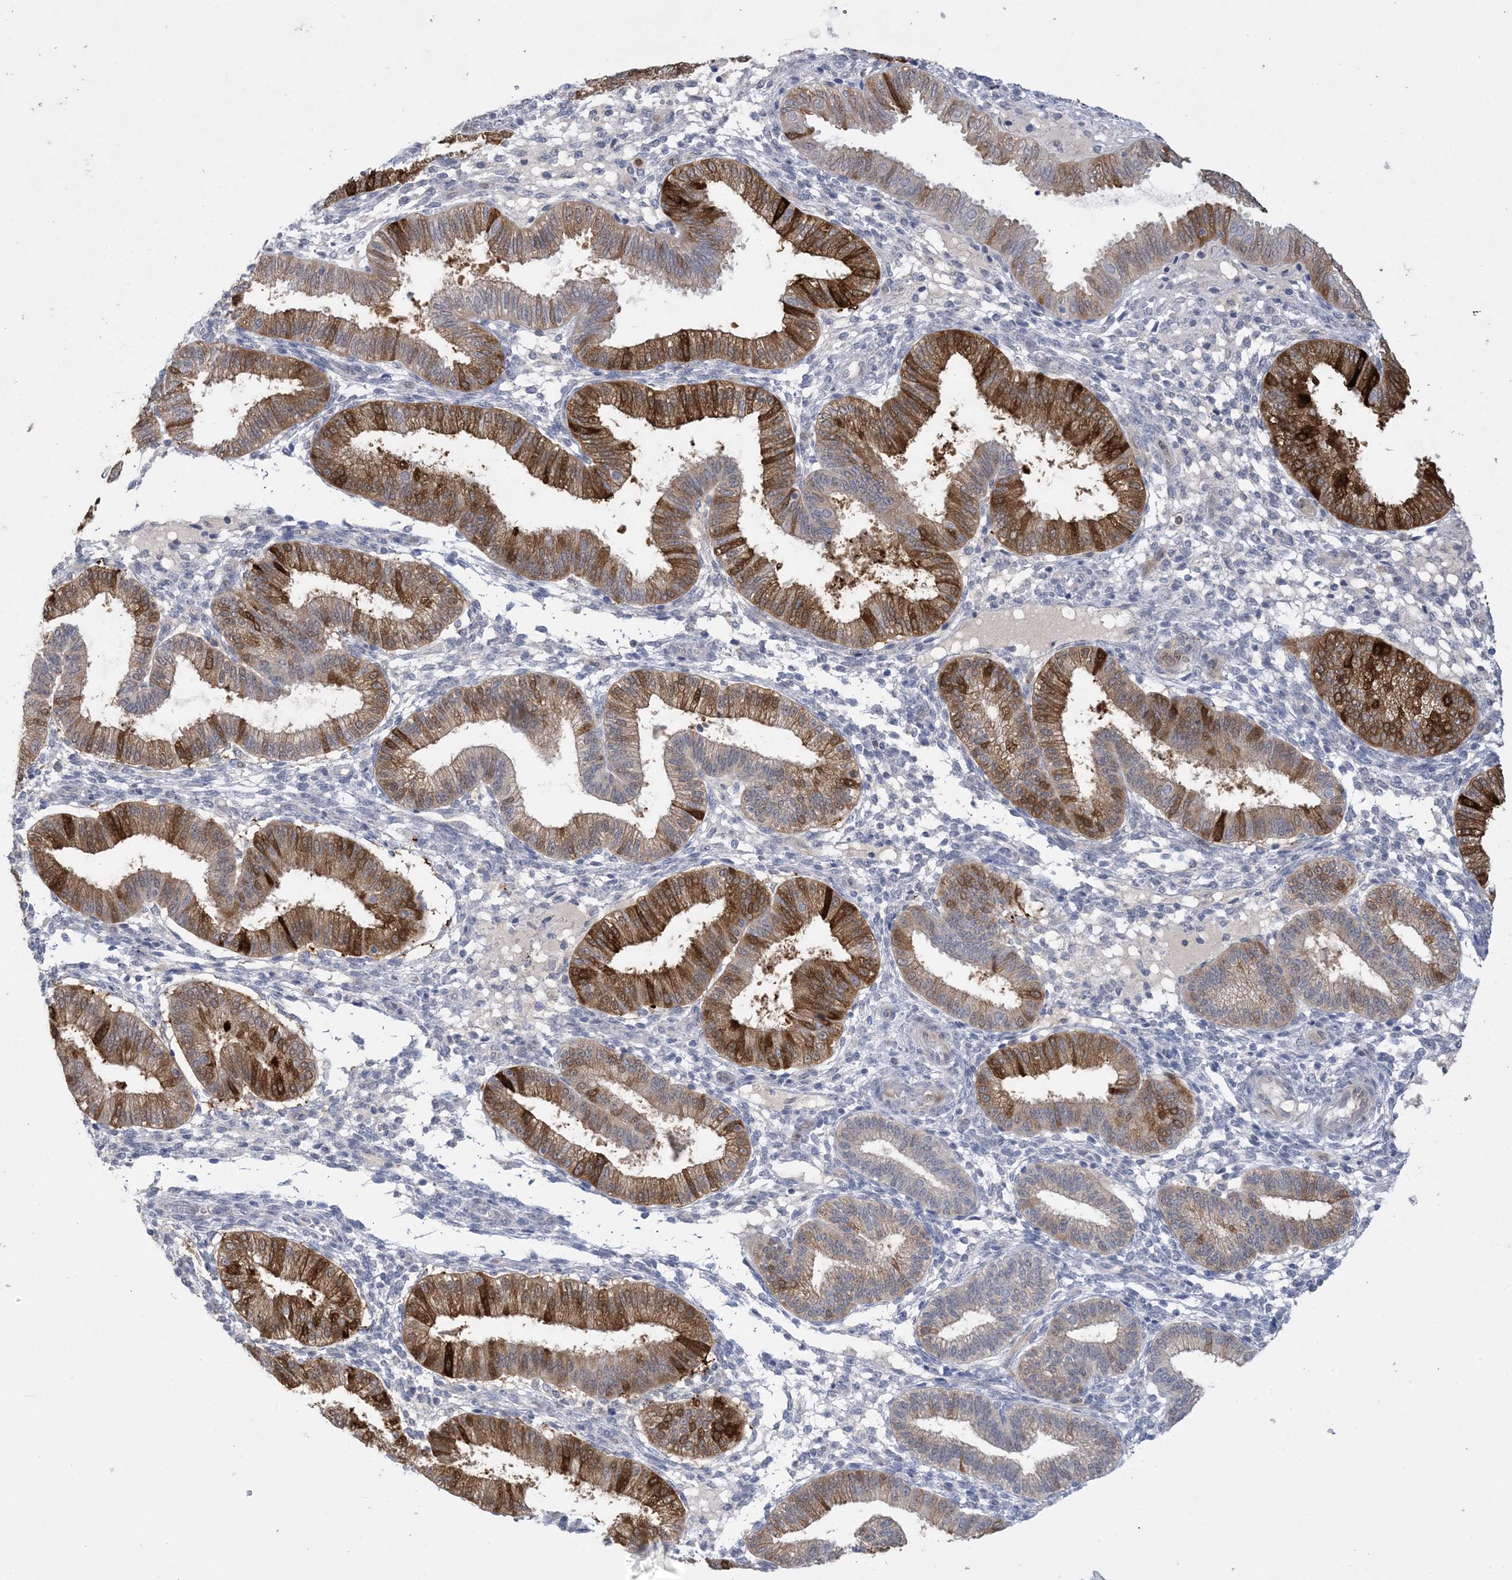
{"staining": {"intensity": "negative", "quantity": "none", "location": "none"}, "tissue": "endometrium", "cell_type": "Cells in endometrial stroma", "image_type": "normal", "snomed": [{"axis": "morphology", "description": "Normal tissue, NOS"}, {"axis": "topography", "description": "Endometrium"}], "caption": "Micrograph shows no protein staining in cells in endometrial stroma of unremarkable endometrium.", "gene": "HMGCS1", "patient": {"sex": "female", "age": 39}}